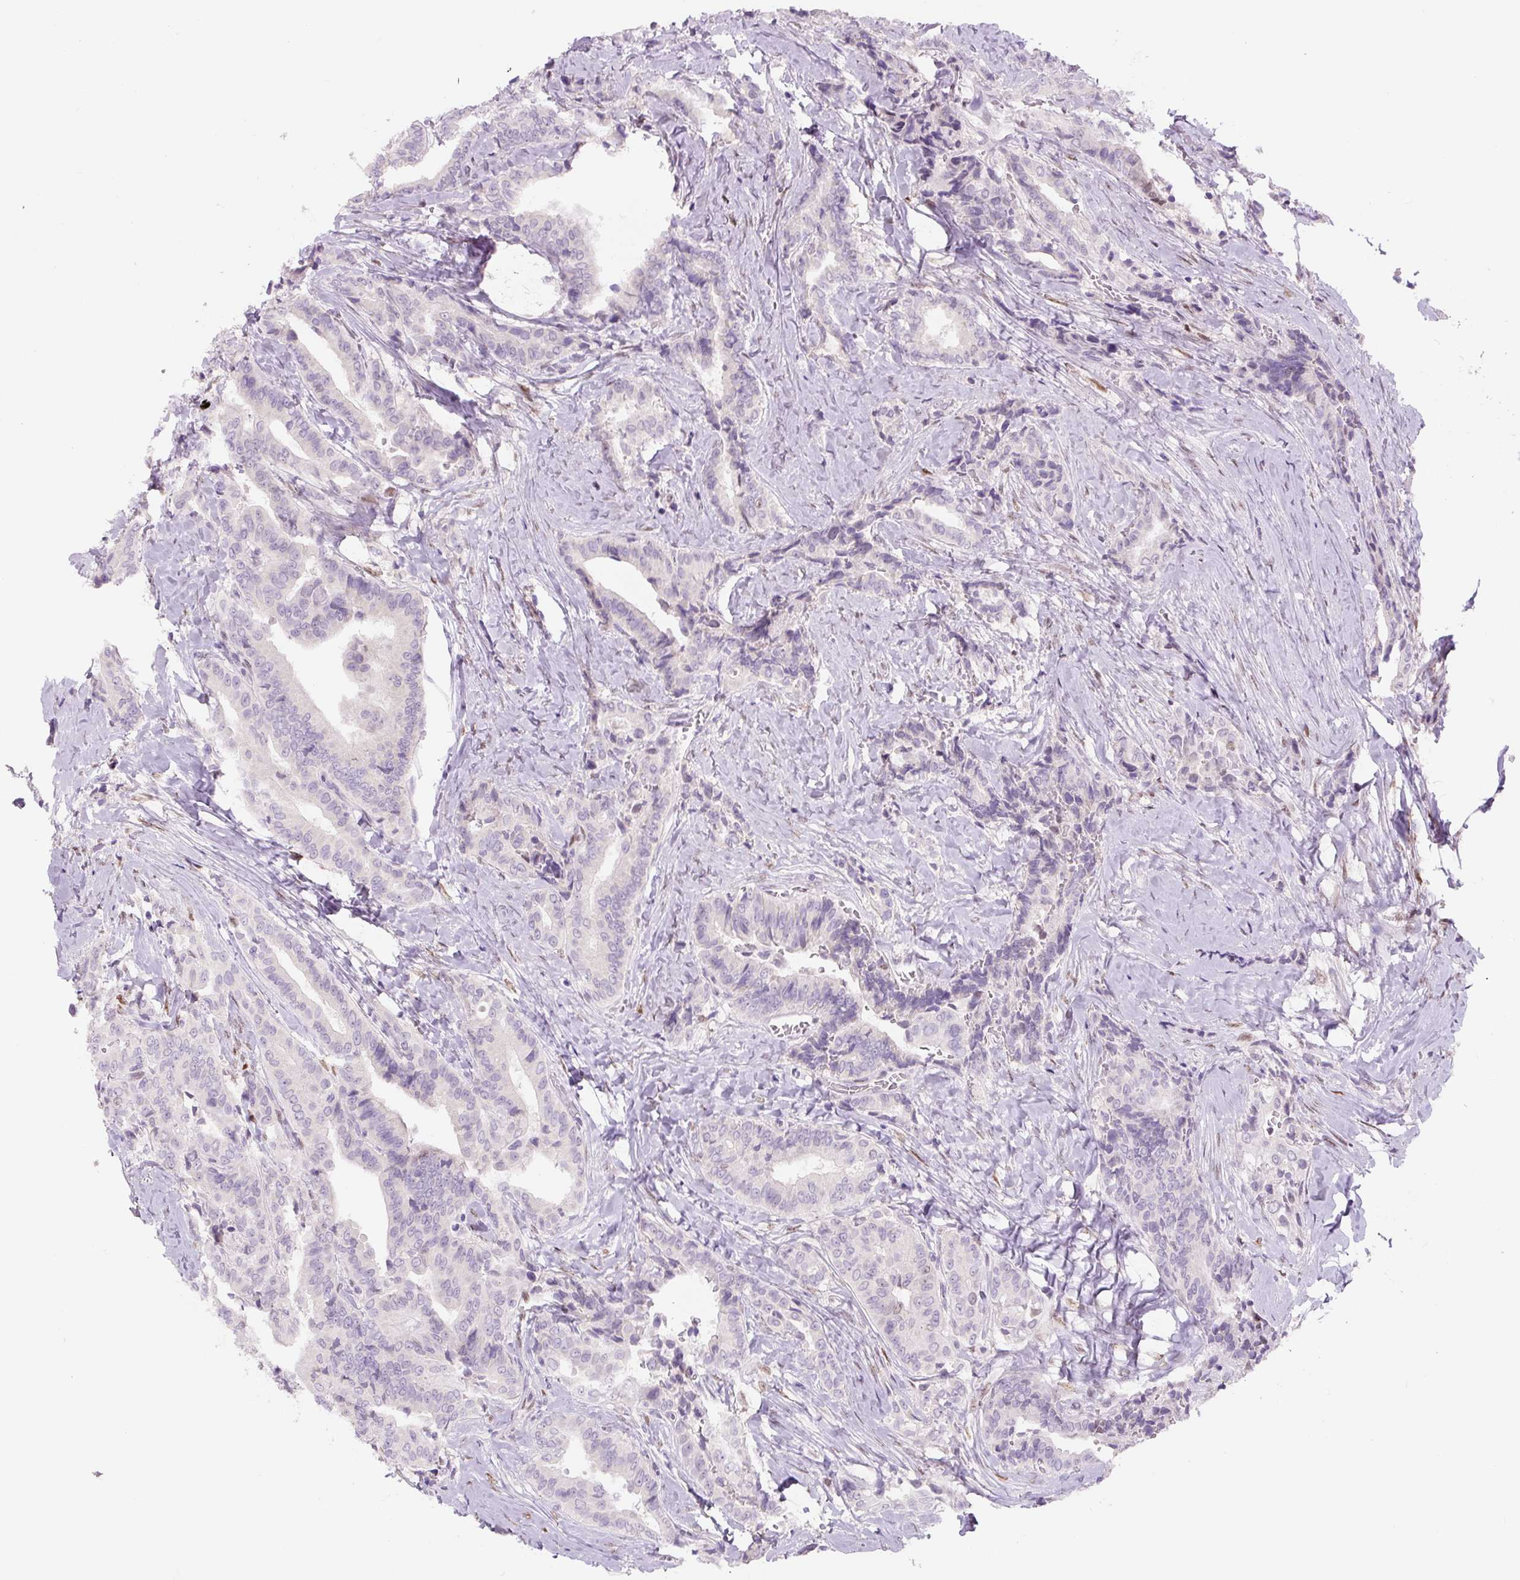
{"staining": {"intensity": "negative", "quantity": "none", "location": "none"}, "tissue": "thyroid cancer", "cell_type": "Tumor cells", "image_type": "cancer", "snomed": [{"axis": "morphology", "description": "Papillary adenocarcinoma, NOS"}, {"axis": "topography", "description": "Thyroid gland"}], "caption": "The micrograph shows no significant positivity in tumor cells of thyroid cancer.", "gene": "SIX1", "patient": {"sex": "male", "age": 61}}